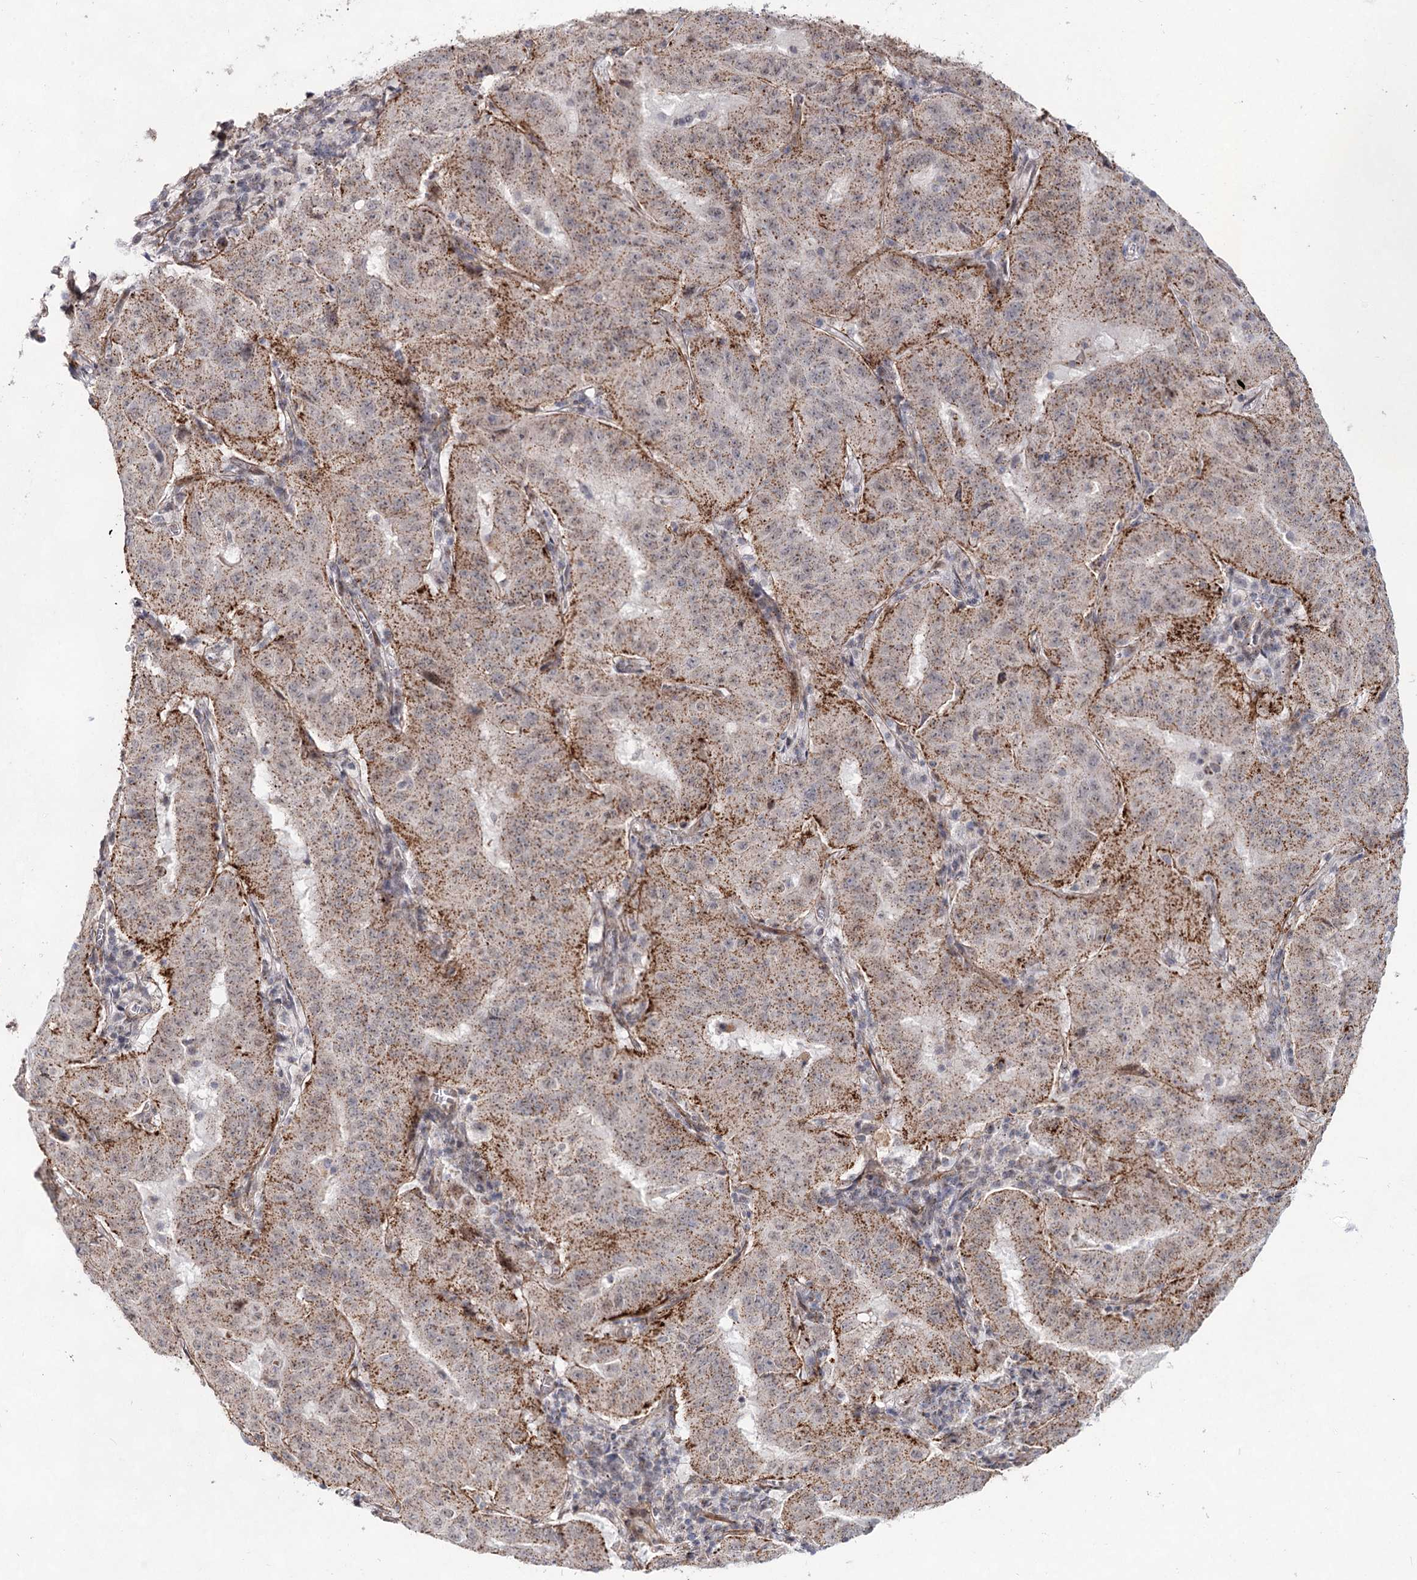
{"staining": {"intensity": "strong", "quantity": ">75%", "location": "cytoplasmic/membranous"}, "tissue": "pancreatic cancer", "cell_type": "Tumor cells", "image_type": "cancer", "snomed": [{"axis": "morphology", "description": "Adenocarcinoma, NOS"}, {"axis": "topography", "description": "Pancreas"}], "caption": "Protein positivity by immunohistochemistry reveals strong cytoplasmic/membranous expression in about >75% of tumor cells in pancreatic cancer. The staining was performed using DAB (3,3'-diaminobenzidine), with brown indicating positive protein expression. Nuclei are stained blue with hematoxylin.", "gene": "ATL2", "patient": {"sex": "male", "age": 63}}